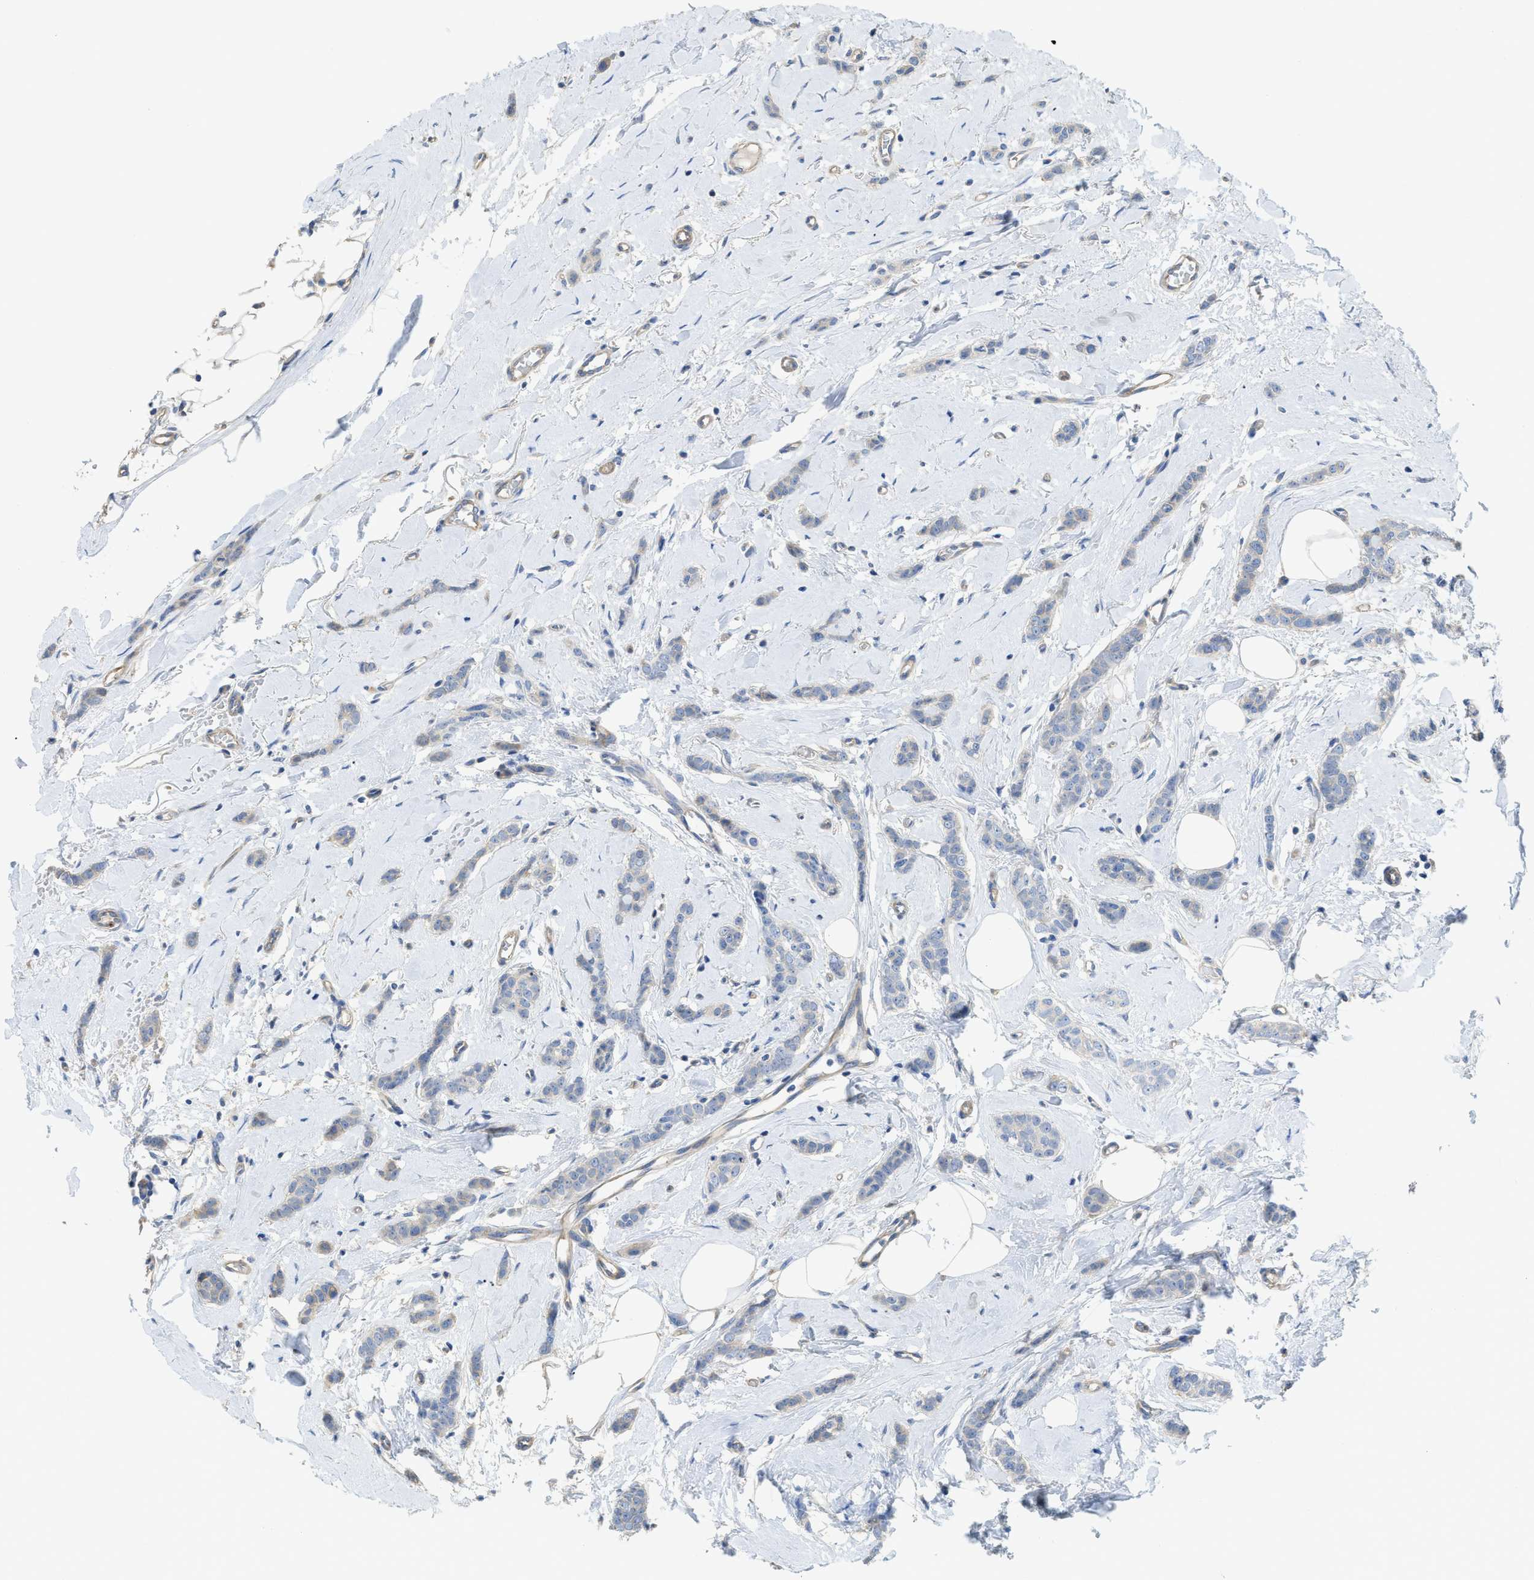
{"staining": {"intensity": "negative", "quantity": "none", "location": "none"}, "tissue": "breast cancer", "cell_type": "Tumor cells", "image_type": "cancer", "snomed": [{"axis": "morphology", "description": "Lobular carcinoma"}, {"axis": "topography", "description": "Skin"}, {"axis": "topography", "description": "Breast"}], "caption": "Image shows no significant protein expression in tumor cells of breast cancer.", "gene": "MYL3", "patient": {"sex": "female", "age": 46}}